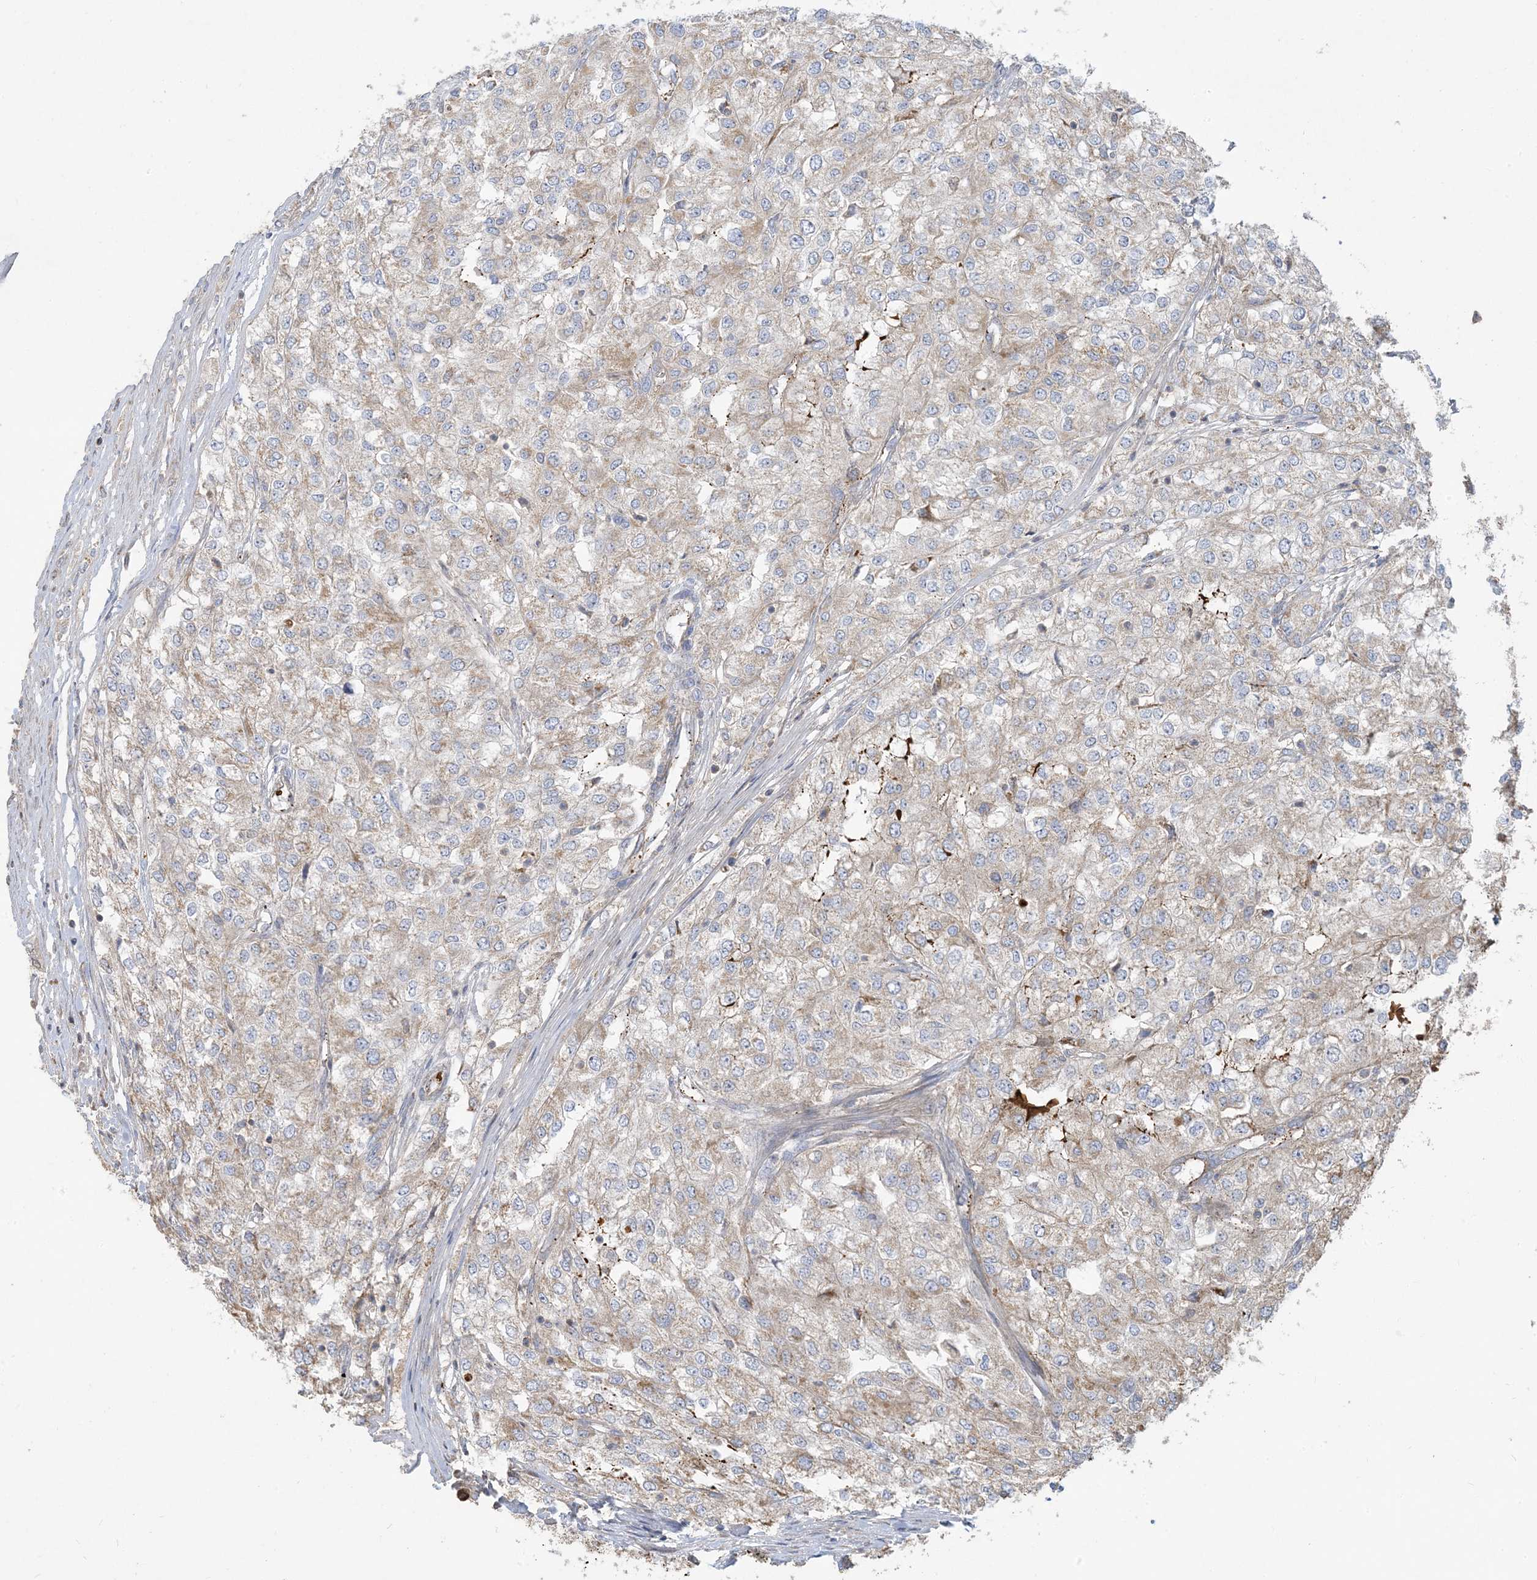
{"staining": {"intensity": "weak", "quantity": "25%-75%", "location": "cytoplasmic/membranous"}, "tissue": "renal cancer", "cell_type": "Tumor cells", "image_type": "cancer", "snomed": [{"axis": "morphology", "description": "Adenocarcinoma, NOS"}, {"axis": "topography", "description": "Kidney"}], "caption": "Tumor cells reveal low levels of weak cytoplasmic/membranous positivity in about 25%-75% of cells in adenocarcinoma (renal).", "gene": "ECHDC1", "patient": {"sex": "female", "age": 54}}